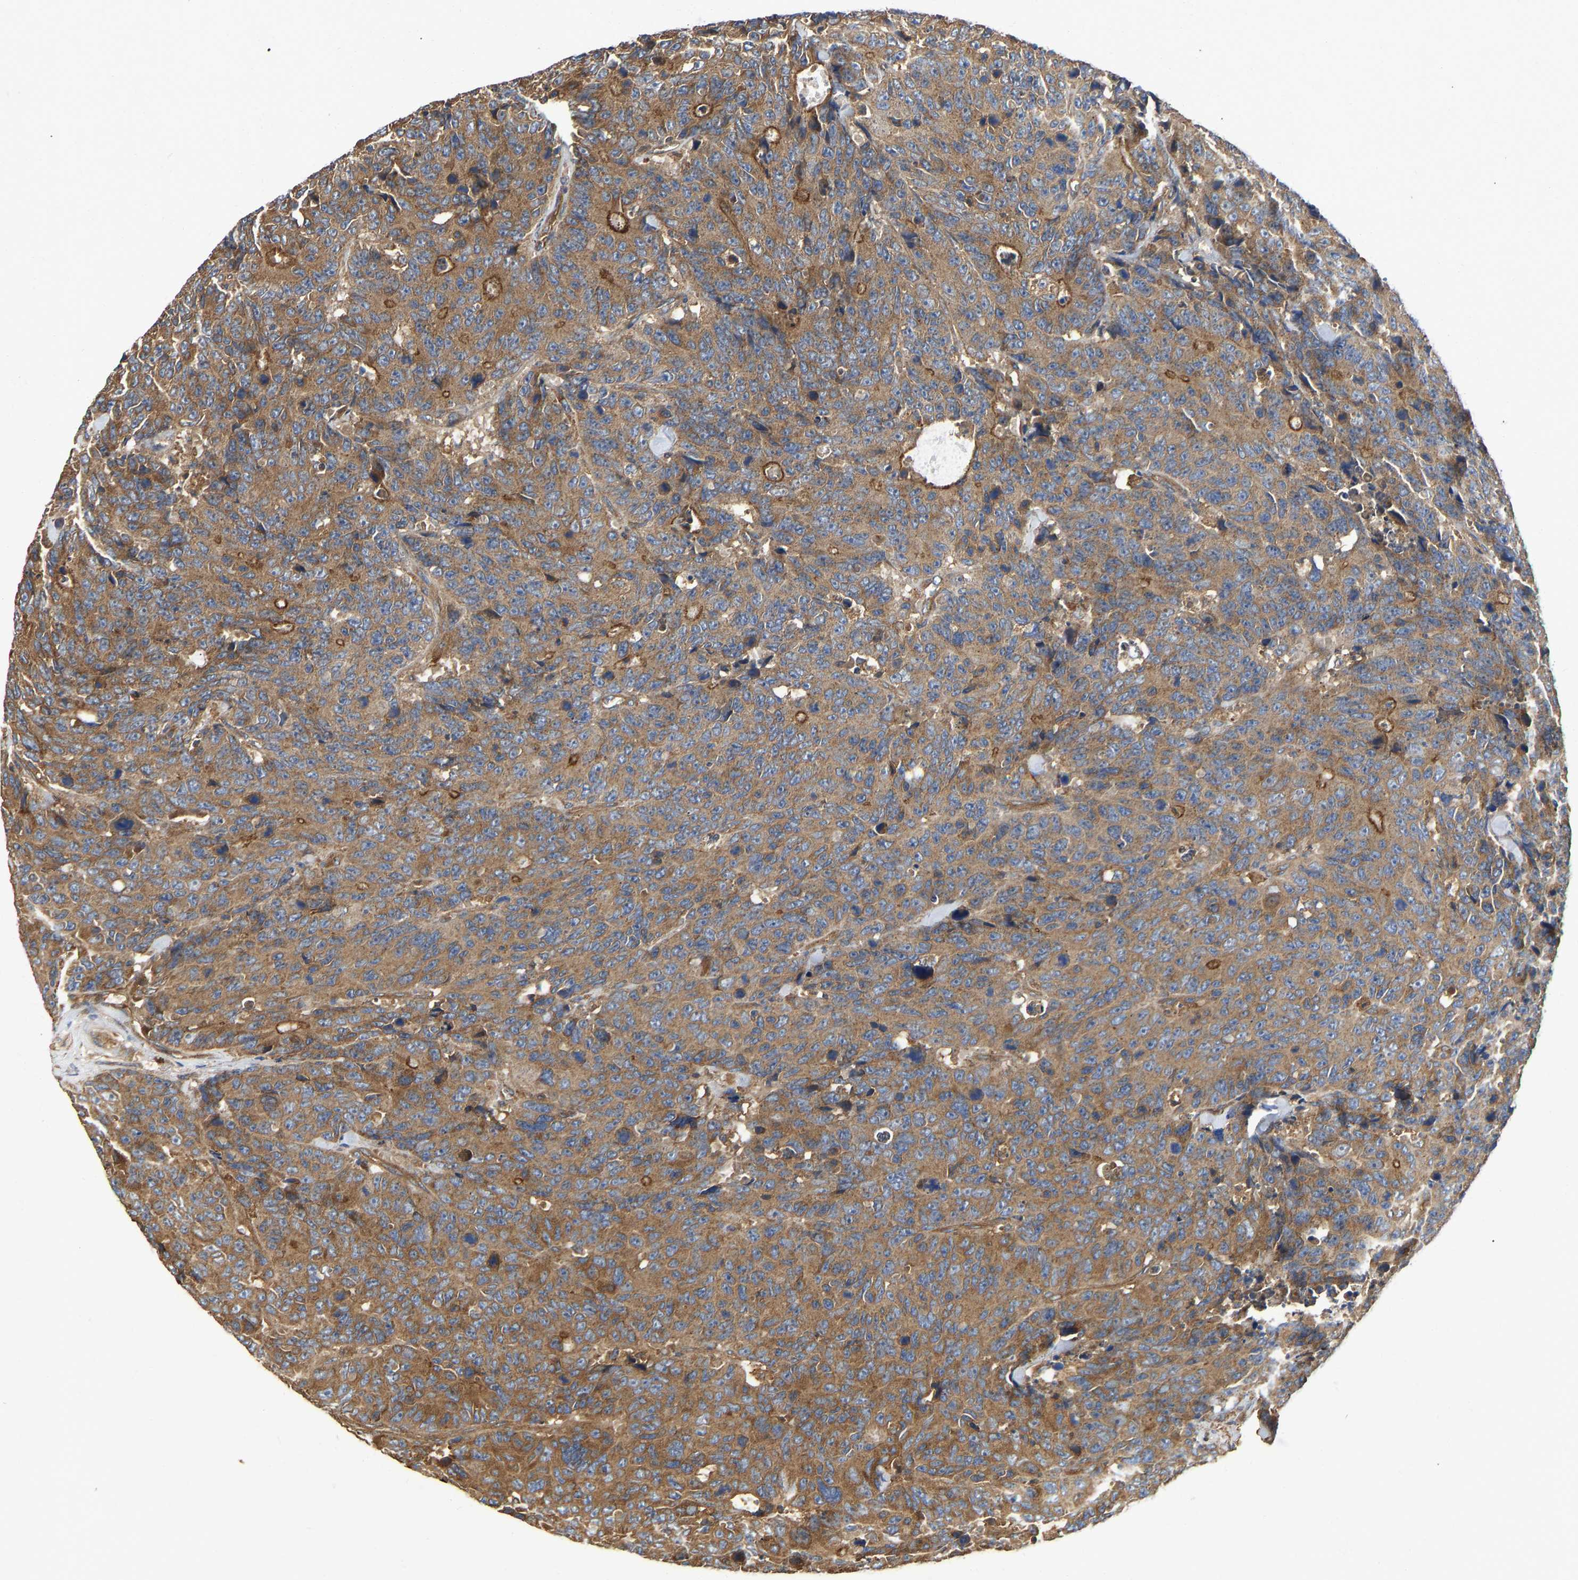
{"staining": {"intensity": "moderate", "quantity": ">75%", "location": "cytoplasmic/membranous"}, "tissue": "colorectal cancer", "cell_type": "Tumor cells", "image_type": "cancer", "snomed": [{"axis": "morphology", "description": "Adenocarcinoma, NOS"}, {"axis": "topography", "description": "Colon"}], "caption": "Immunohistochemical staining of human colorectal cancer (adenocarcinoma) displays medium levels of moderate cytoplasmic/membranous protein expression in approximately >75% of tumor cells.", "gene": "FLNB", "patient": {"sex": "female", "age": 86}}